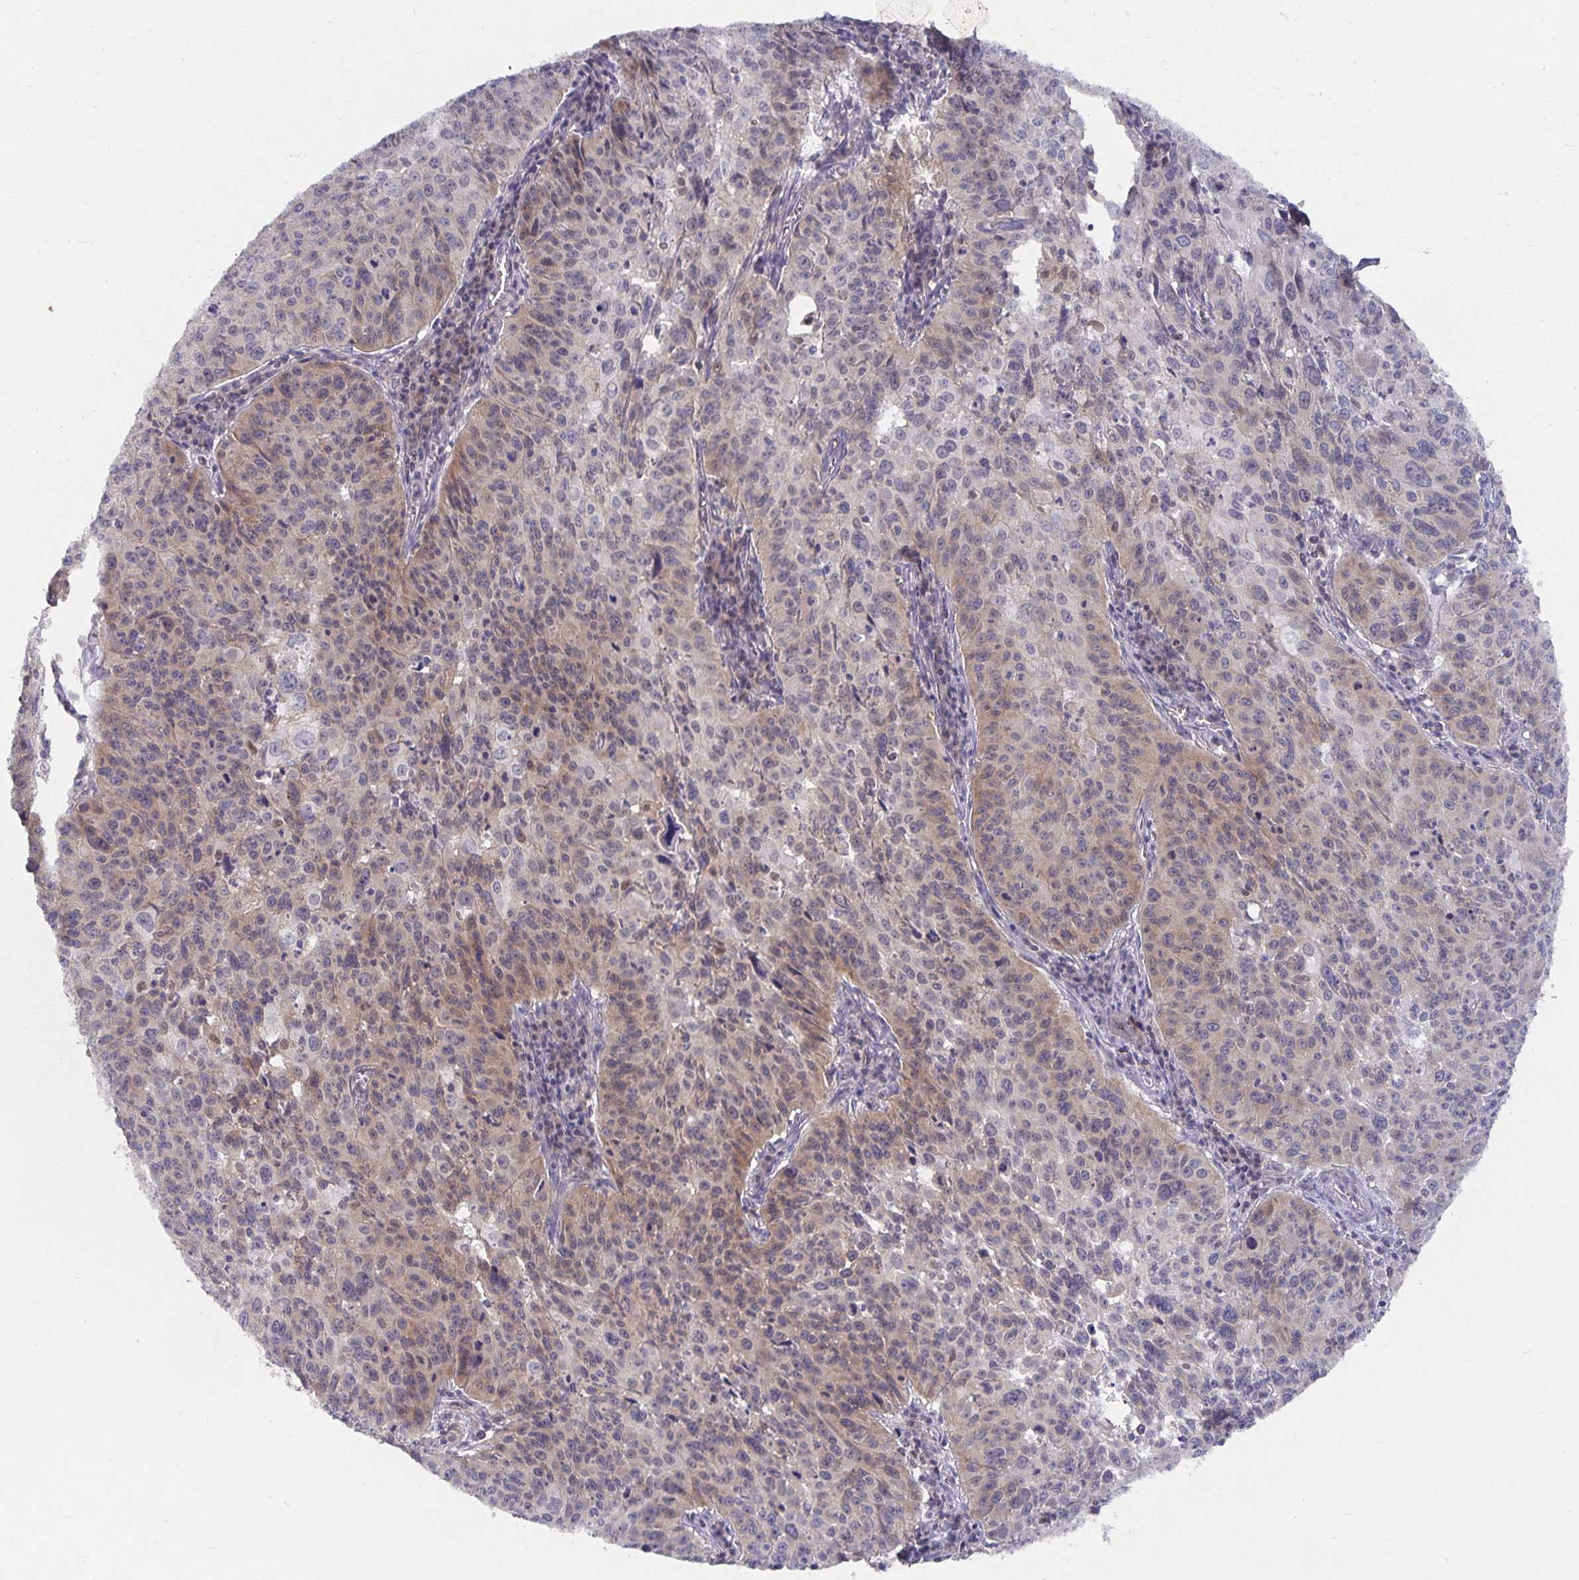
{"staining": {"intensity": "weak", "quantity": "25%-75%", "location": "cytoplasmic/membranous"}, "tissue": "cervical cancer", "cell_type": "Tumor cells", "image_type": "cancer", "snomed": [{"axis": "morphology", "description": "Squamous cell carcinoma, NOS"}, {"axis": "topography", "description": "Cervix"}], "caption": "The histopathology image displays immunohistochemical staining of squamous cell carcinoma (cervical). There is weak cytoplasmic/membranous expression is appreciated in approximately 25%-75% of tumor cells. (IHC, brightfield microscopy, high magnification).", "gene": "HEPN1", "patient": {"sex": "female", "age": 31}}